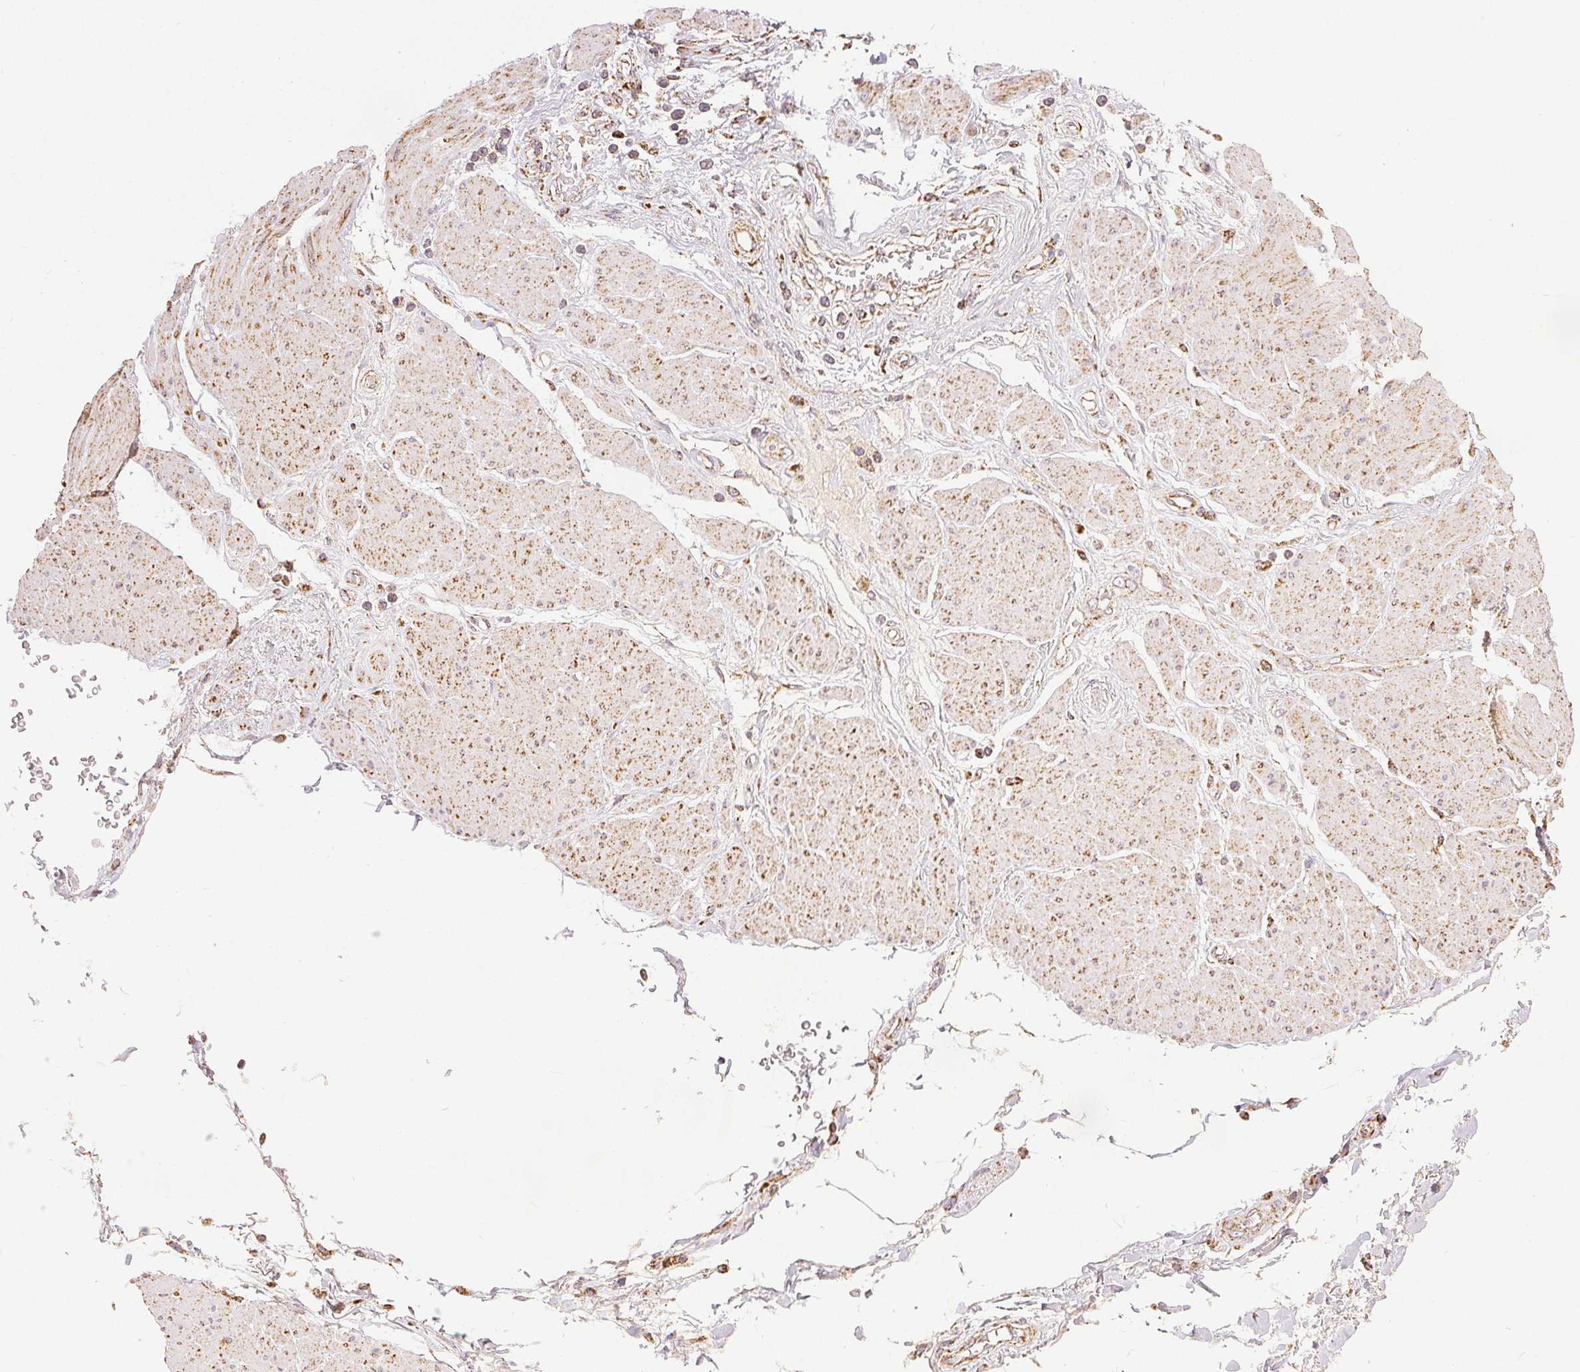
{"staining": {"intensity": "moderate", "quantity": "<25%", "location": "cytoplasmic/membranous"}, "tissue": "adipose tissue", "cell_type": "Adipocytes", "image_type": "normal", "snomed": [{"axis": "morphology", "description": "Normal tissue, NOS"}, {"axis": "topography", "description": "Vagina"}, {"axis": "topography", "description": "Peripheral nerve tissue"}], "caption": "Moderate cytoplasmic/membranous expression is present in approximately <25% of adipocytes in benign adipose tissue. (DAB (3,3'-diaminobenzidine) = brown stain, brightfield microscopy at high magnification).", "gene": "SDHB", "patient": {"sex": "female", "age": 71}}